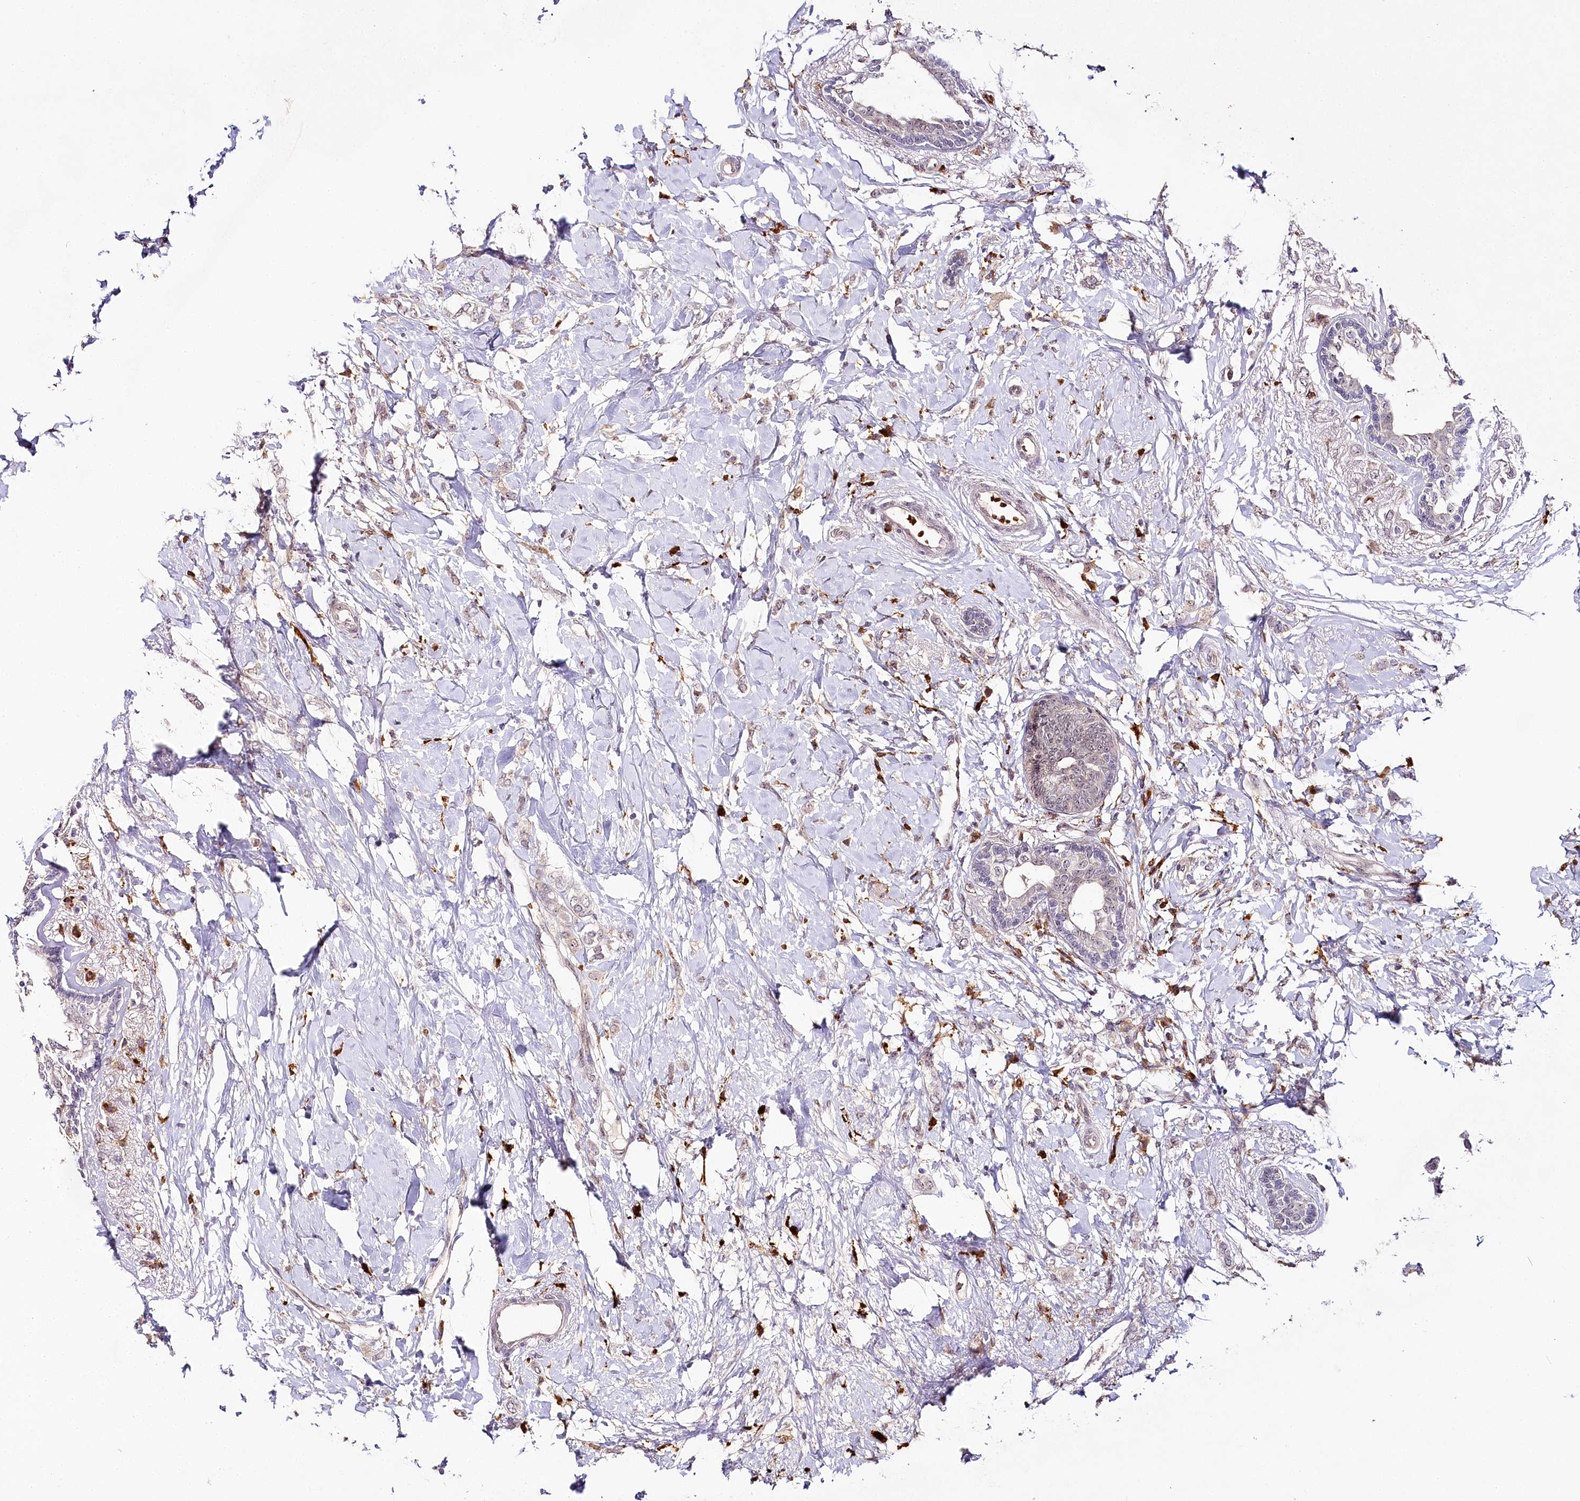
{"staining": {"intensity": "weak", "quantity": "25%-75%", "location": "cytoplasmic/membranous"}, "tissue": "breast cancer", "cell_type": "Tumor cells", "image_type": "cancer", "snomed": [{"axis": "morphology", "description": "Normal tissue, NOS"}, {"axis": "morphology", "description": "Lobular carcinoma"}, {"axis": "topography", "description": "Breast"}], "caption": "High-magnification brightfield microscopy of lobular carcinoma (breast) stained with DAB (brown) and counterstained with hematoxylin (blue). tumor cells exhibit weak cytoplasmic/membranous expression is appreciated in approximately25%-75% of cells. The staining is performed using DAB (3,3'-diaminobenzidine) brown chromogen to label protein expression. The nuclei are counter-stained blue using hematoxylin.", "gene": "WDR36", "patient": {"sex": "female", "age": 47}}